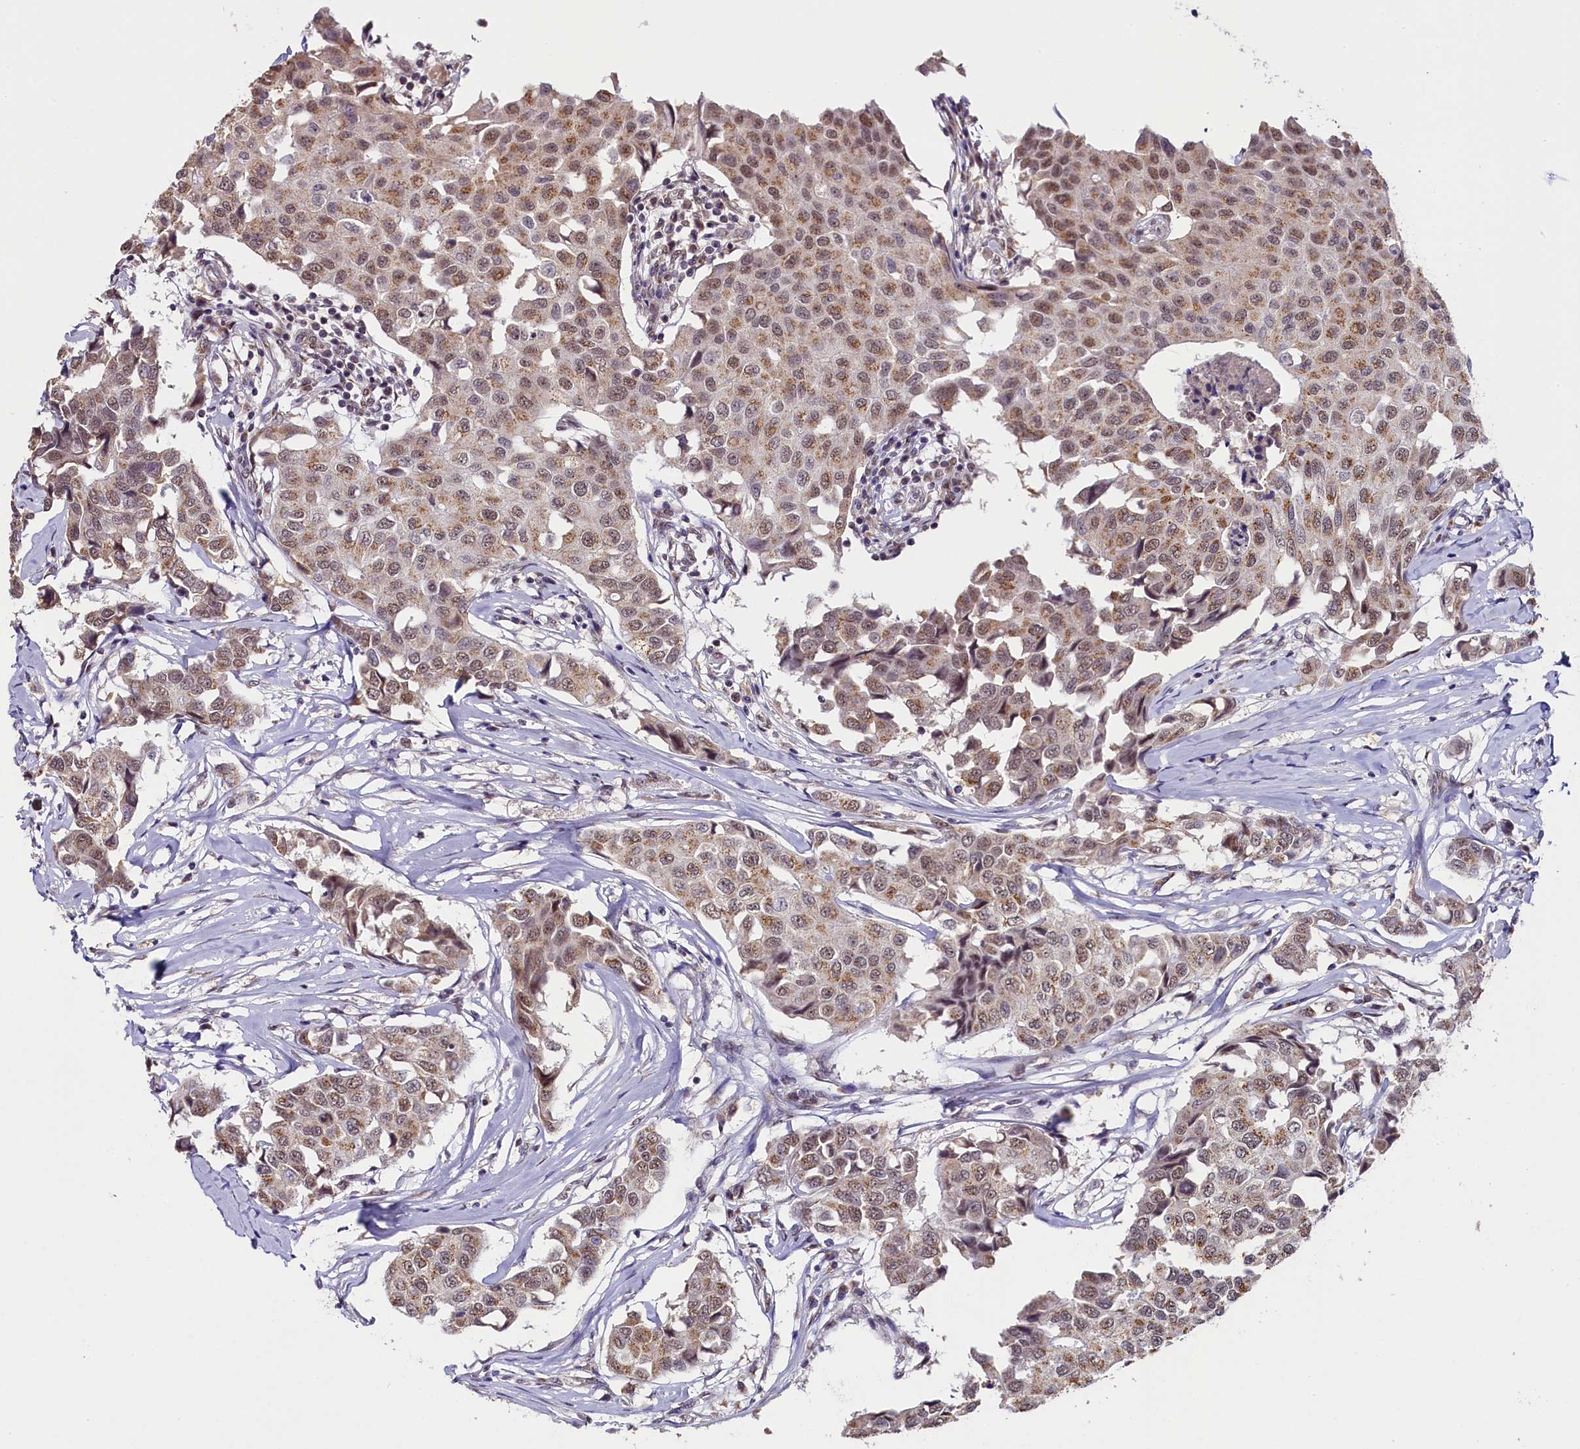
{"staining": {"intensity": "moderate", "quantity": "25%-75%", "location": "cytoplasmic/membranous,nuclear"}, "tissue": "breast cancer", "cell_type": "Tumor cells", "image_type": "cancer", "snomed": [{"axis": "morphology", "description": "Duct carcinoma"}, {"axis": "topography", "description": "Breast"}], "caption": "An image of human infiltrating ductal carcinoma (breast) stained for a protein exhibits moderate cytoplasmic/membranous and nuclear brown staining in tumor cells. Nuclei are stained in blue.", "gene": "NCBP1", "patient": {"sex": "female", "age": 80}}